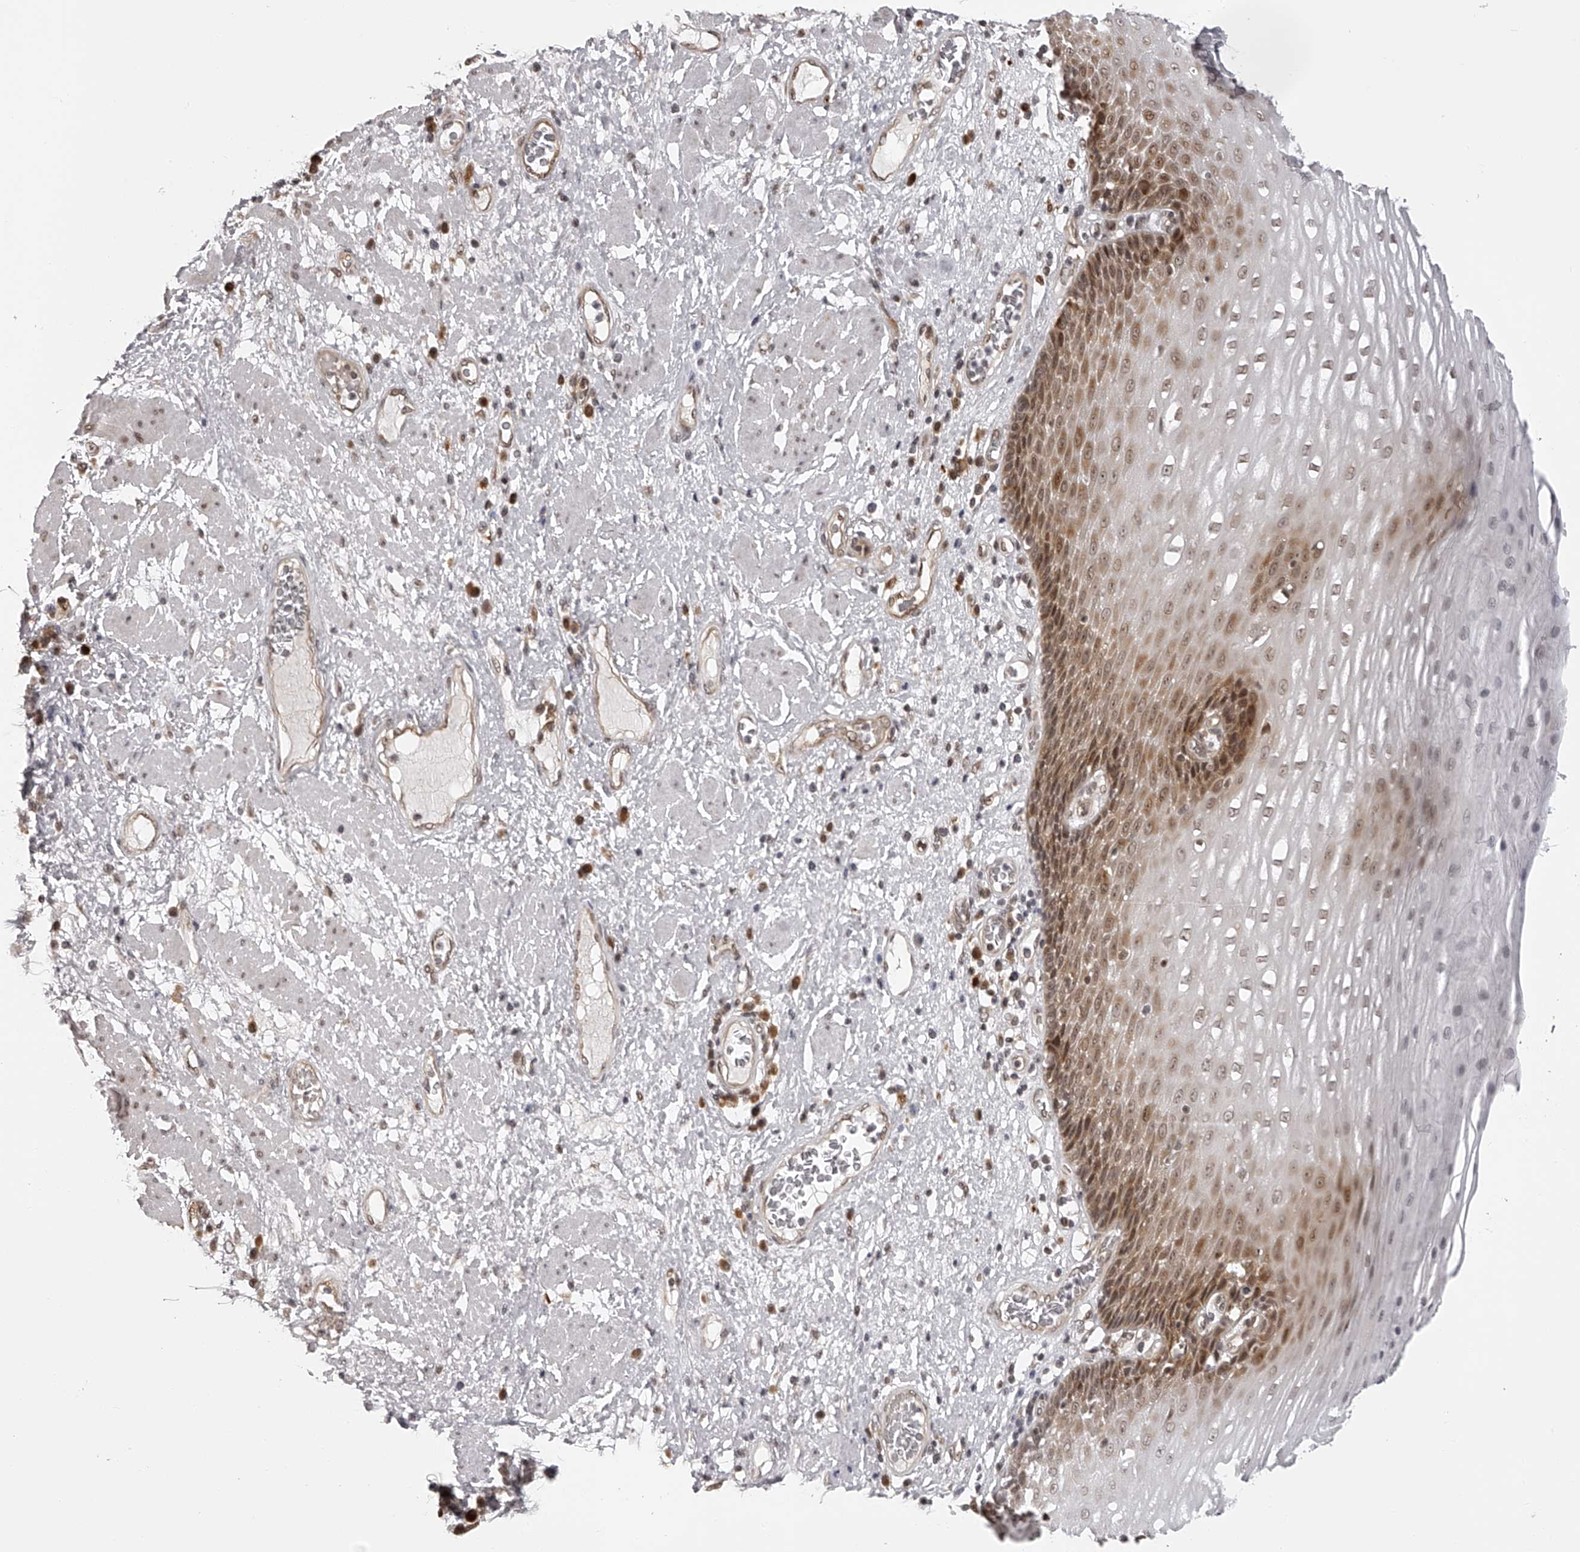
{"staining": {"intensity": "strong", "quantity": "<25%", "location": "cytoplasmic/membranous,nuclear"}, "tissue": "esophagus", "cell_type": "Squamous epithelial cells", "image_type": "normal", "snomed": [{"axis": "morphology", "description": "Normal tissue, NOS"}, {"axis": "morphology", "description": "Adenocarcinoma, NOS"}, {"axis": "topography", "description": "Esophagus"}], "caption": "A histopathology image of human esophagus stained for a protein reveals strong cytoplasmic/membranous,nuclear brown staining in squamous epithelial cells.", "gene": "ODF2L", "patient": {"sex": "male", "age": 62}}